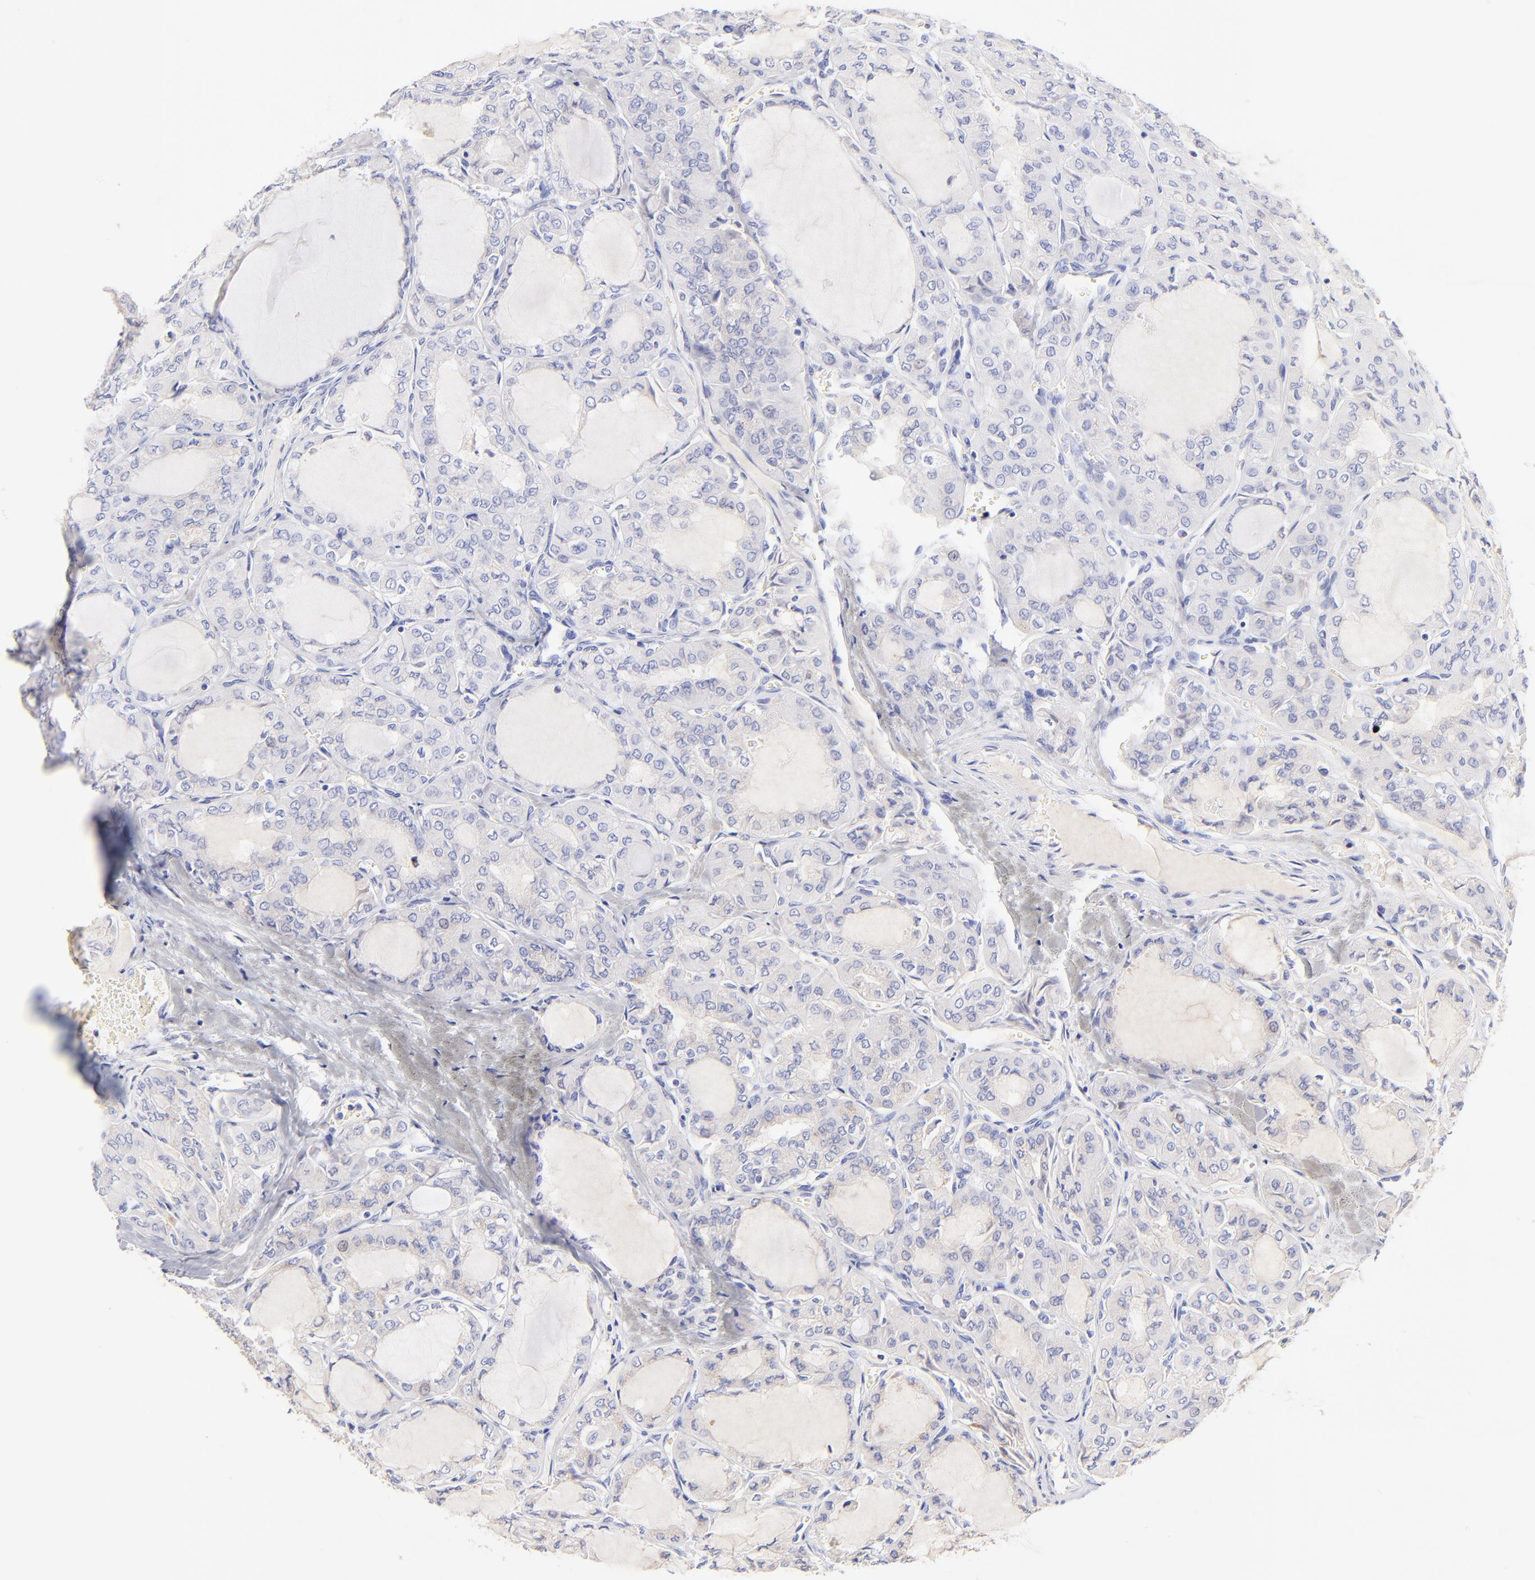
{"staining": {"intensity": "negative", "quantity": "none", "location": "none"}, "tissue": "thyroid cancer", "cell_type": "Tumor cells", "image_type": "cancer", "snomed": [{"axis": "morphology", "description": "Papillary adenocarcinoma, NOS"}, {"axis": "topography", "description": "Thyroid gland"}], "caption": "Immunohistochemical staining of human thyroid papillary adenocarcinoma demonstrates no significant positivity in tumor cells.", "gene": "ASB9", "patient": {"sex": "male", "age": 20}}